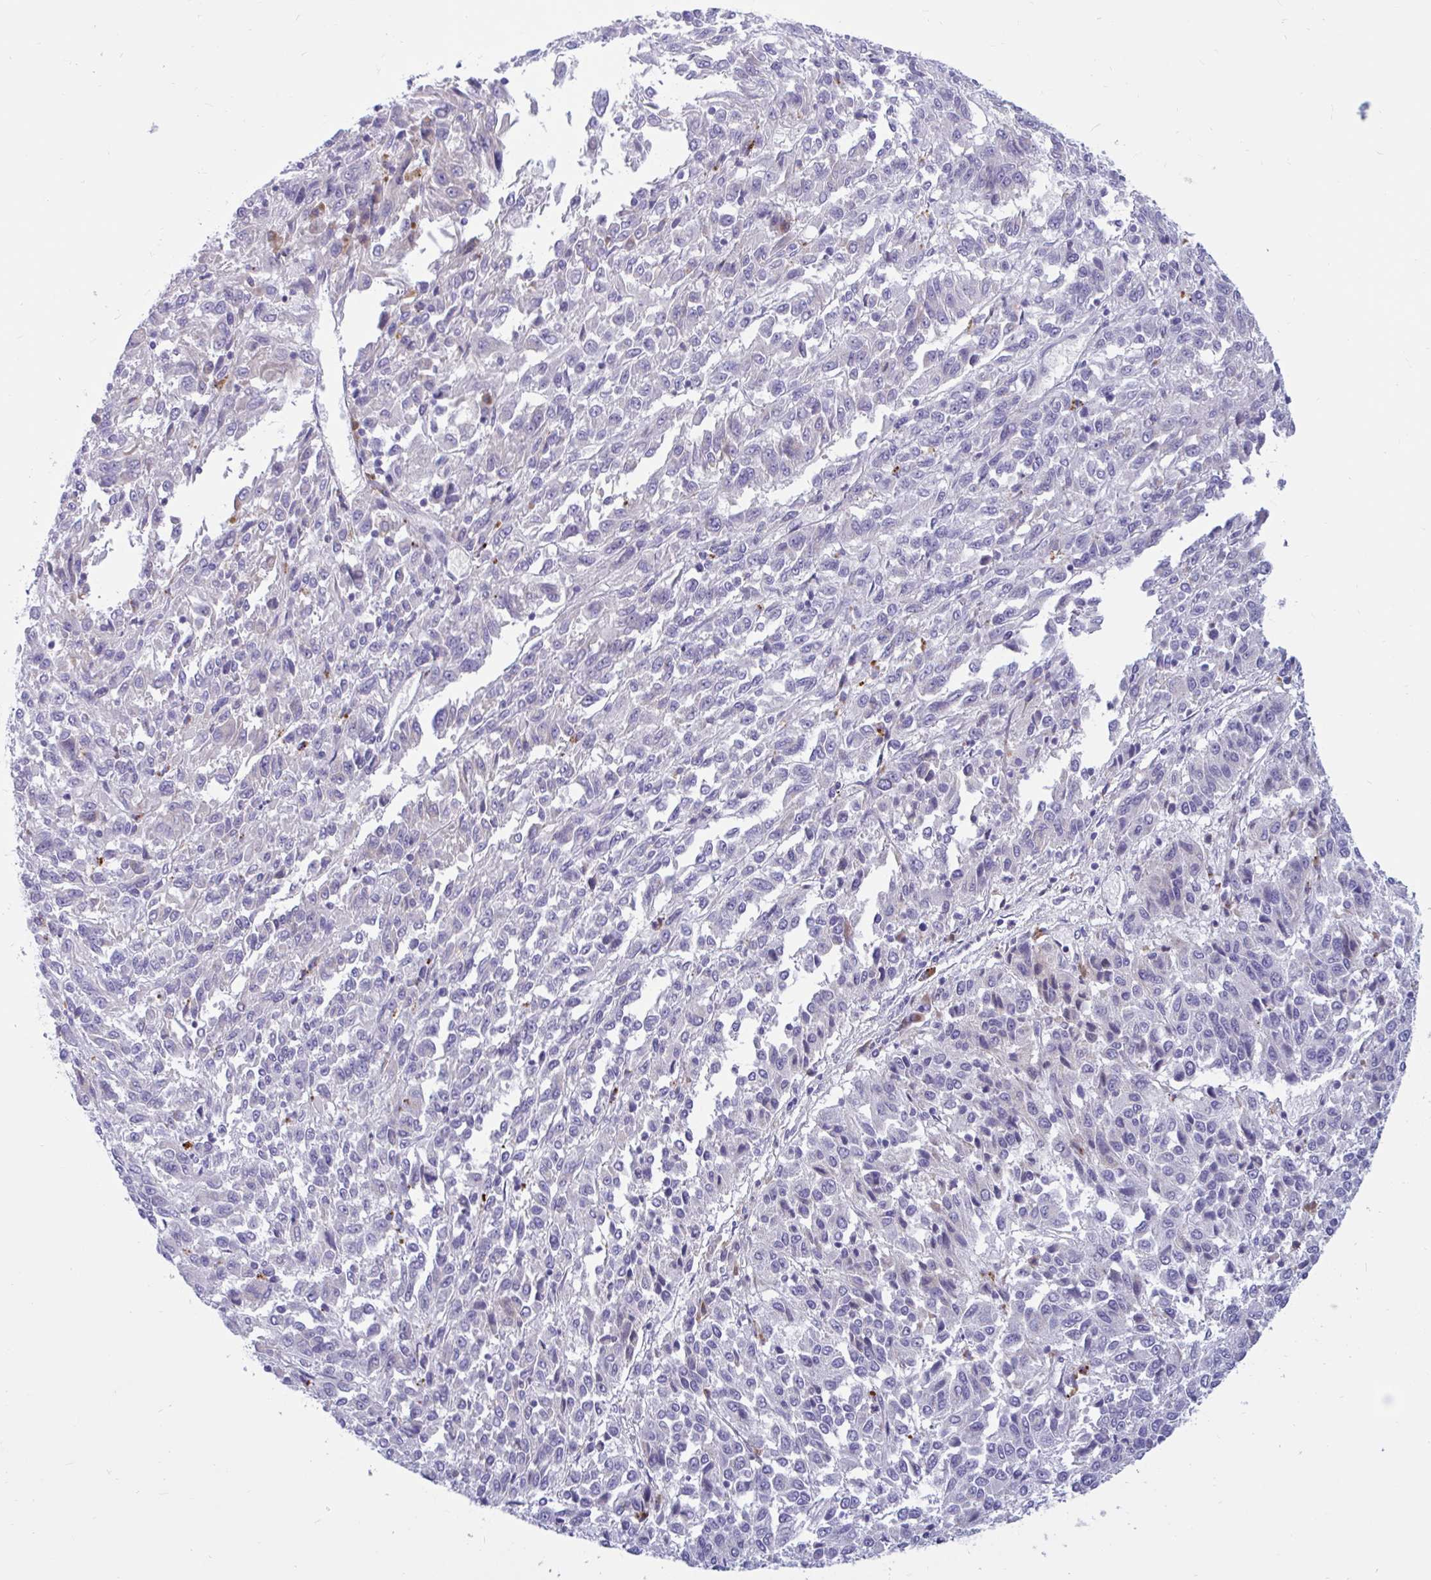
{"staining": {"intensity": "negative", "quantity": "none", "location": "none"}, "tissue": "melanoma", "cell_type": "Tumor cells", "image_type": "cancer", "snomed": [{"axis": "morphology", "description": "Malignant melanoma, Metastatic site"}, {"axis": "topography", "description": "Lung"}], "caption": "Immunohistochemistry histopathology image of human melanoma stained for a protein (brown), which displays no positivity in tumor cells.", "gene": "FAM219B", "patient": {"sex": "male", "age": 64}}